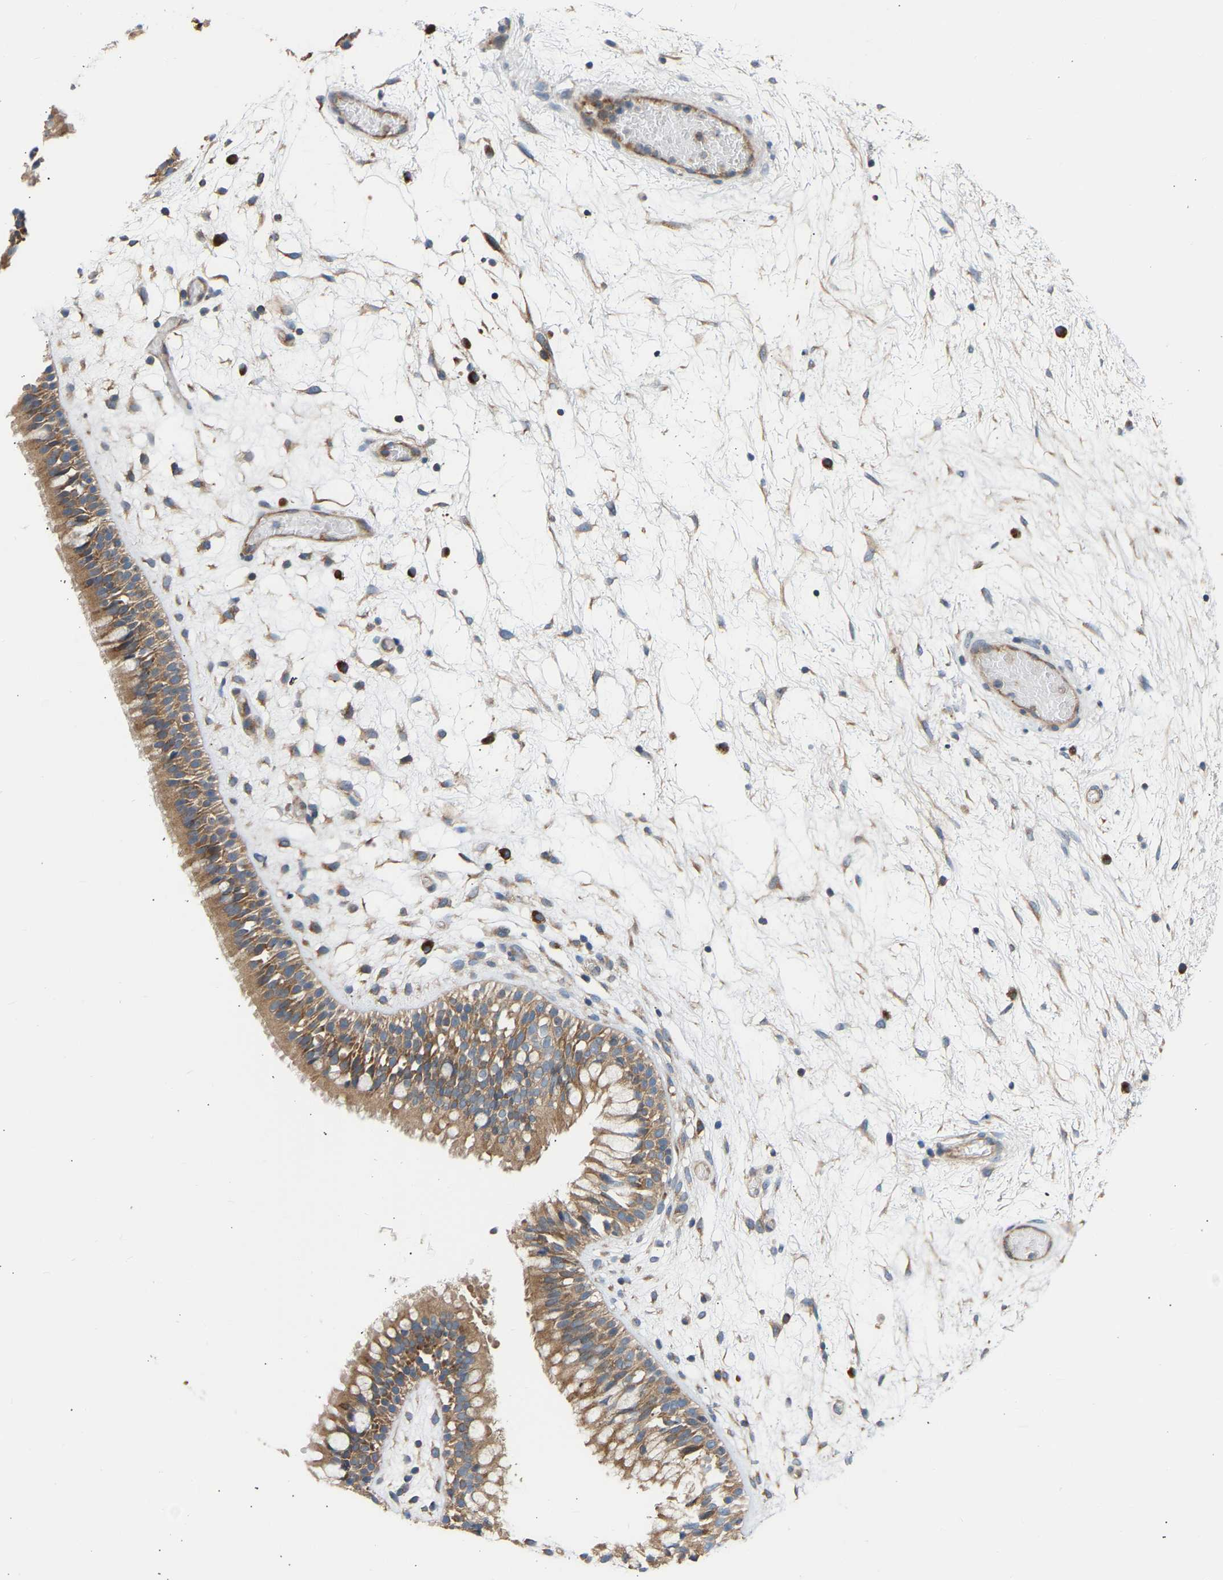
{"staining": {"intensity": "moderate", "quantity": ">75%", "location": "cytoplasmic/membranous"}, "tissue": "nasopharynx", "cell_type": "Respiratory epithelial cells", "image_type": "normal", "snomed": [{"axis": "morphology", "description": "Normal tissue, NOS"}, {"axis": "morphology", "description": "Inflammation, NOS"}, {"axis": "topography", "description": "Nasopharynx"}], "caption": "A brown stain labels moderate cytoplasmic/membranous expression of a protein in respiratory epithelial cells of normal human nasopharynx. (DAB IHC, brown staining for protein, blue staining for nuclei).", "gene": "GCN1", "patient": {"sex": "male", "age": 48}}